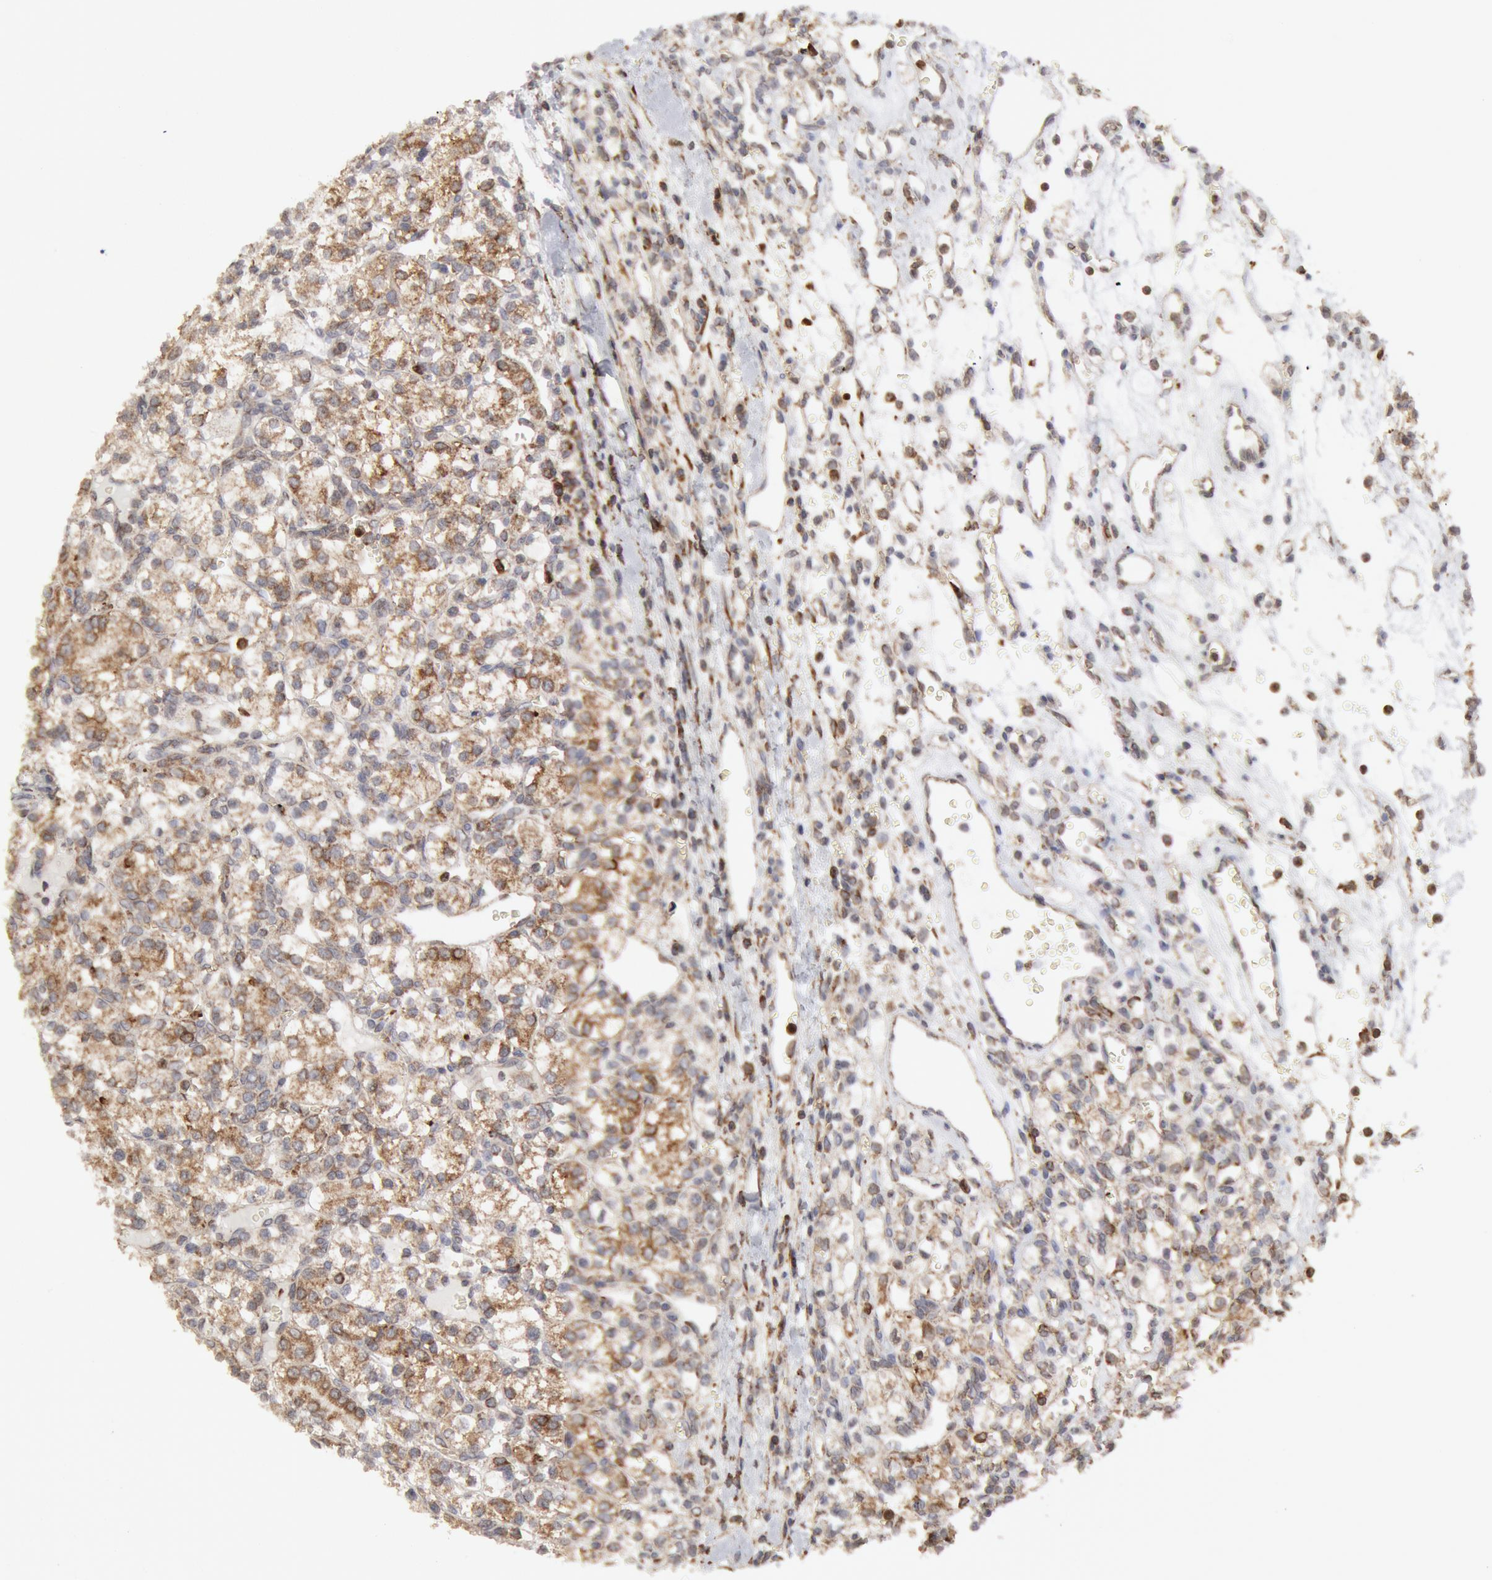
{"staining": {"intensity": "weak", "quantity": ">75%", "location": "cytoplasmic/membranous"}, "tissue": "renal cancer", "cell_type": "Tumor cells", "image_type": "cancer", "snomed": [{"axis": "morphology", "description": "Adenocarcinoma, NOS"}, {"axis": "topography", "description": "Kidney"}], "caption": "Adenocarcinoma (renal) stained with DAB (3,3'-diaminobenzidine) immunohistochemistry displays low levels of weak cytoplasmic/membranous positivity in about >75% of tumor cells.", "gene": "OSBPL8", "patient": {"sex": "female", "age": 62}}